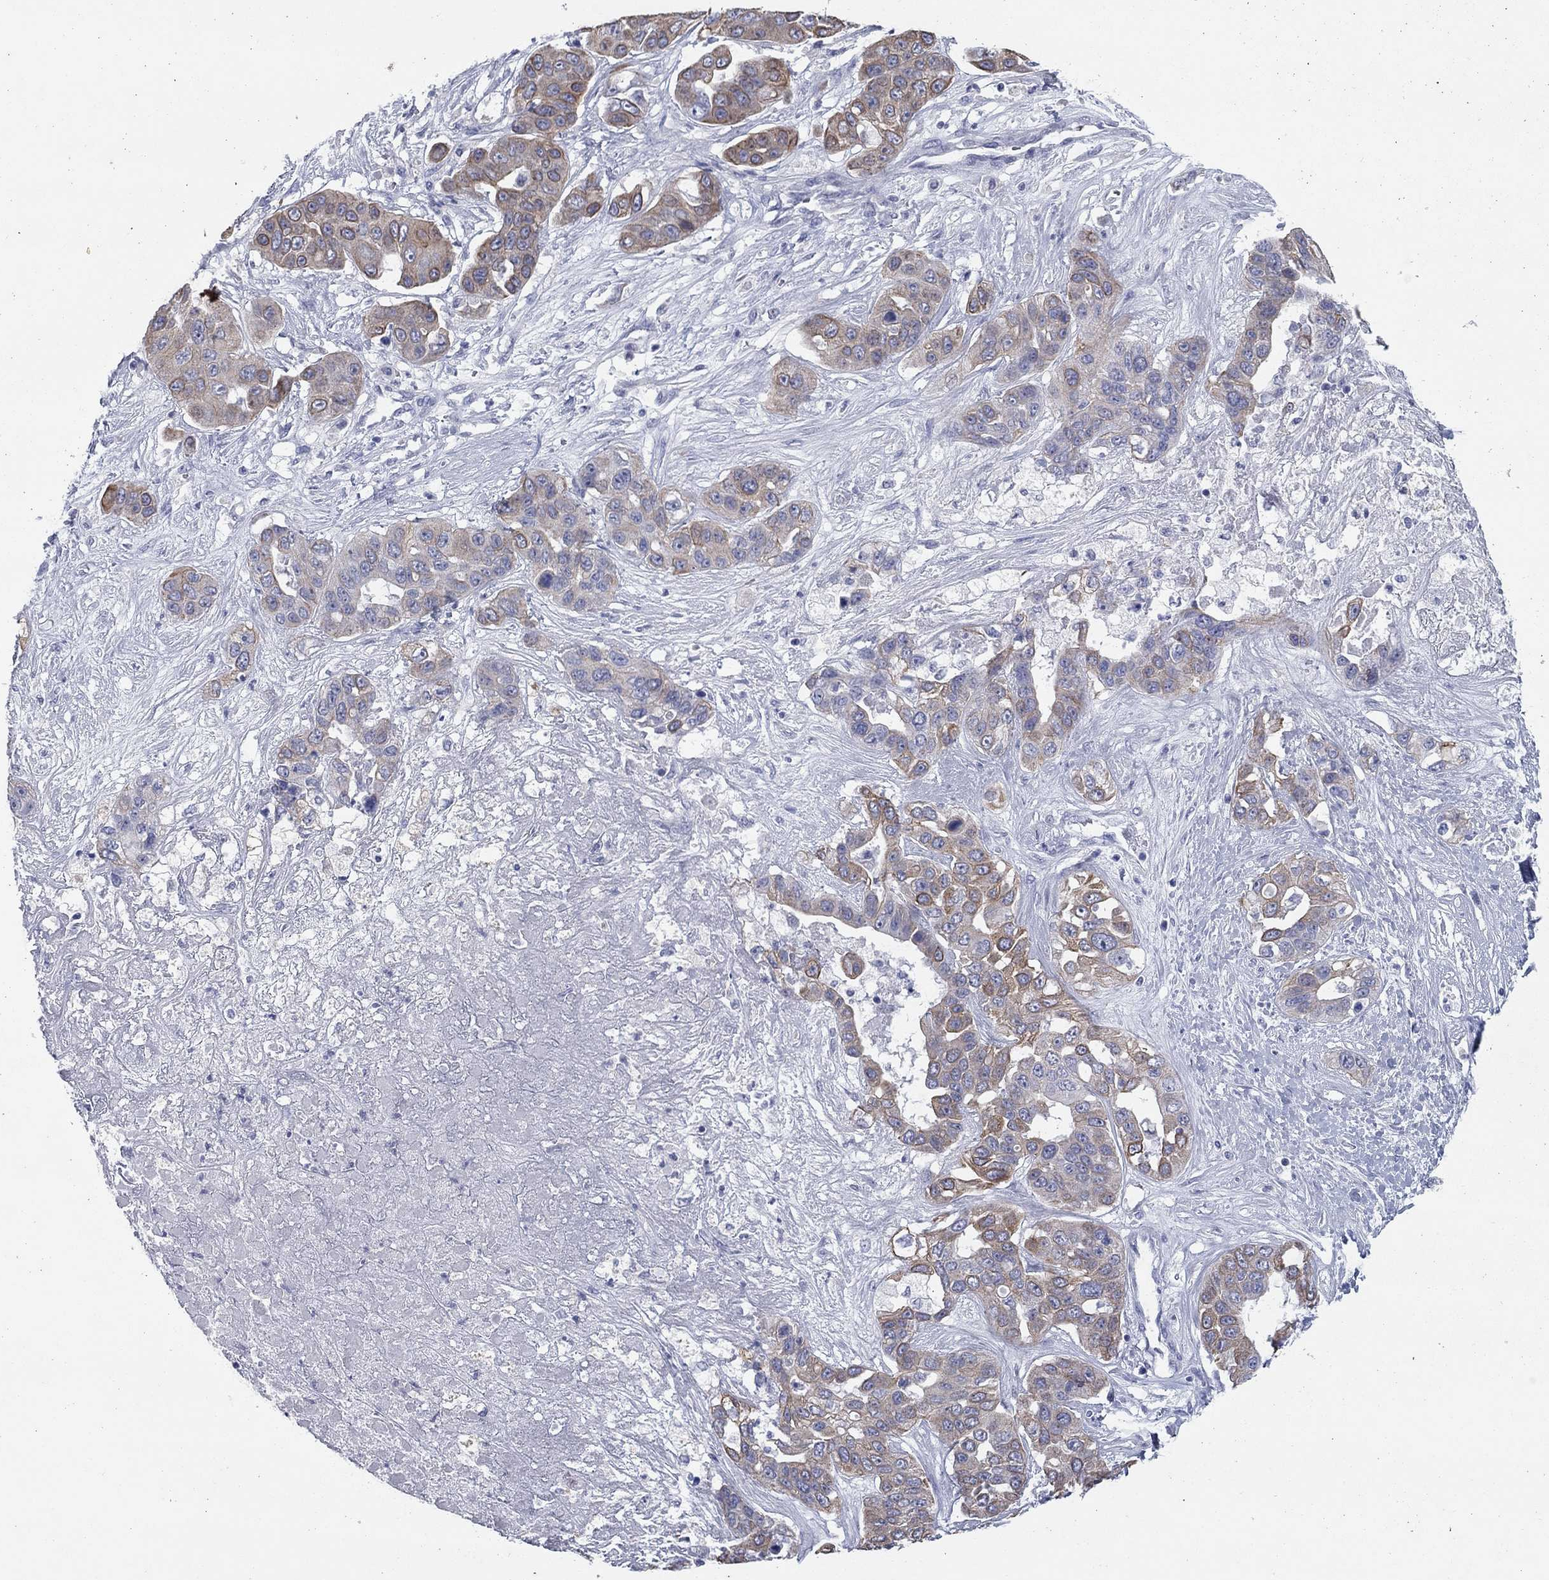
{"staining": {"intensity": "moderate", "quantity": "<25%", "location": "cytoplasmic/membranous"}, "tissue": "liver cancer", "cell_type": "Tumor cells", "image_type": "cancer", "snomed": [{"axis": "morphology", "description": "Cholangiocarcinoma"}, {"axis": "topography", "description": "Liver"}], "caption": "A brown stain labels moderate cytoplasmic/membranous expression of a protein in human liver cholangiocarcinoma tumor cells.", "gene": "KRT75", "patient": {"sex": "female", "age": 52}}